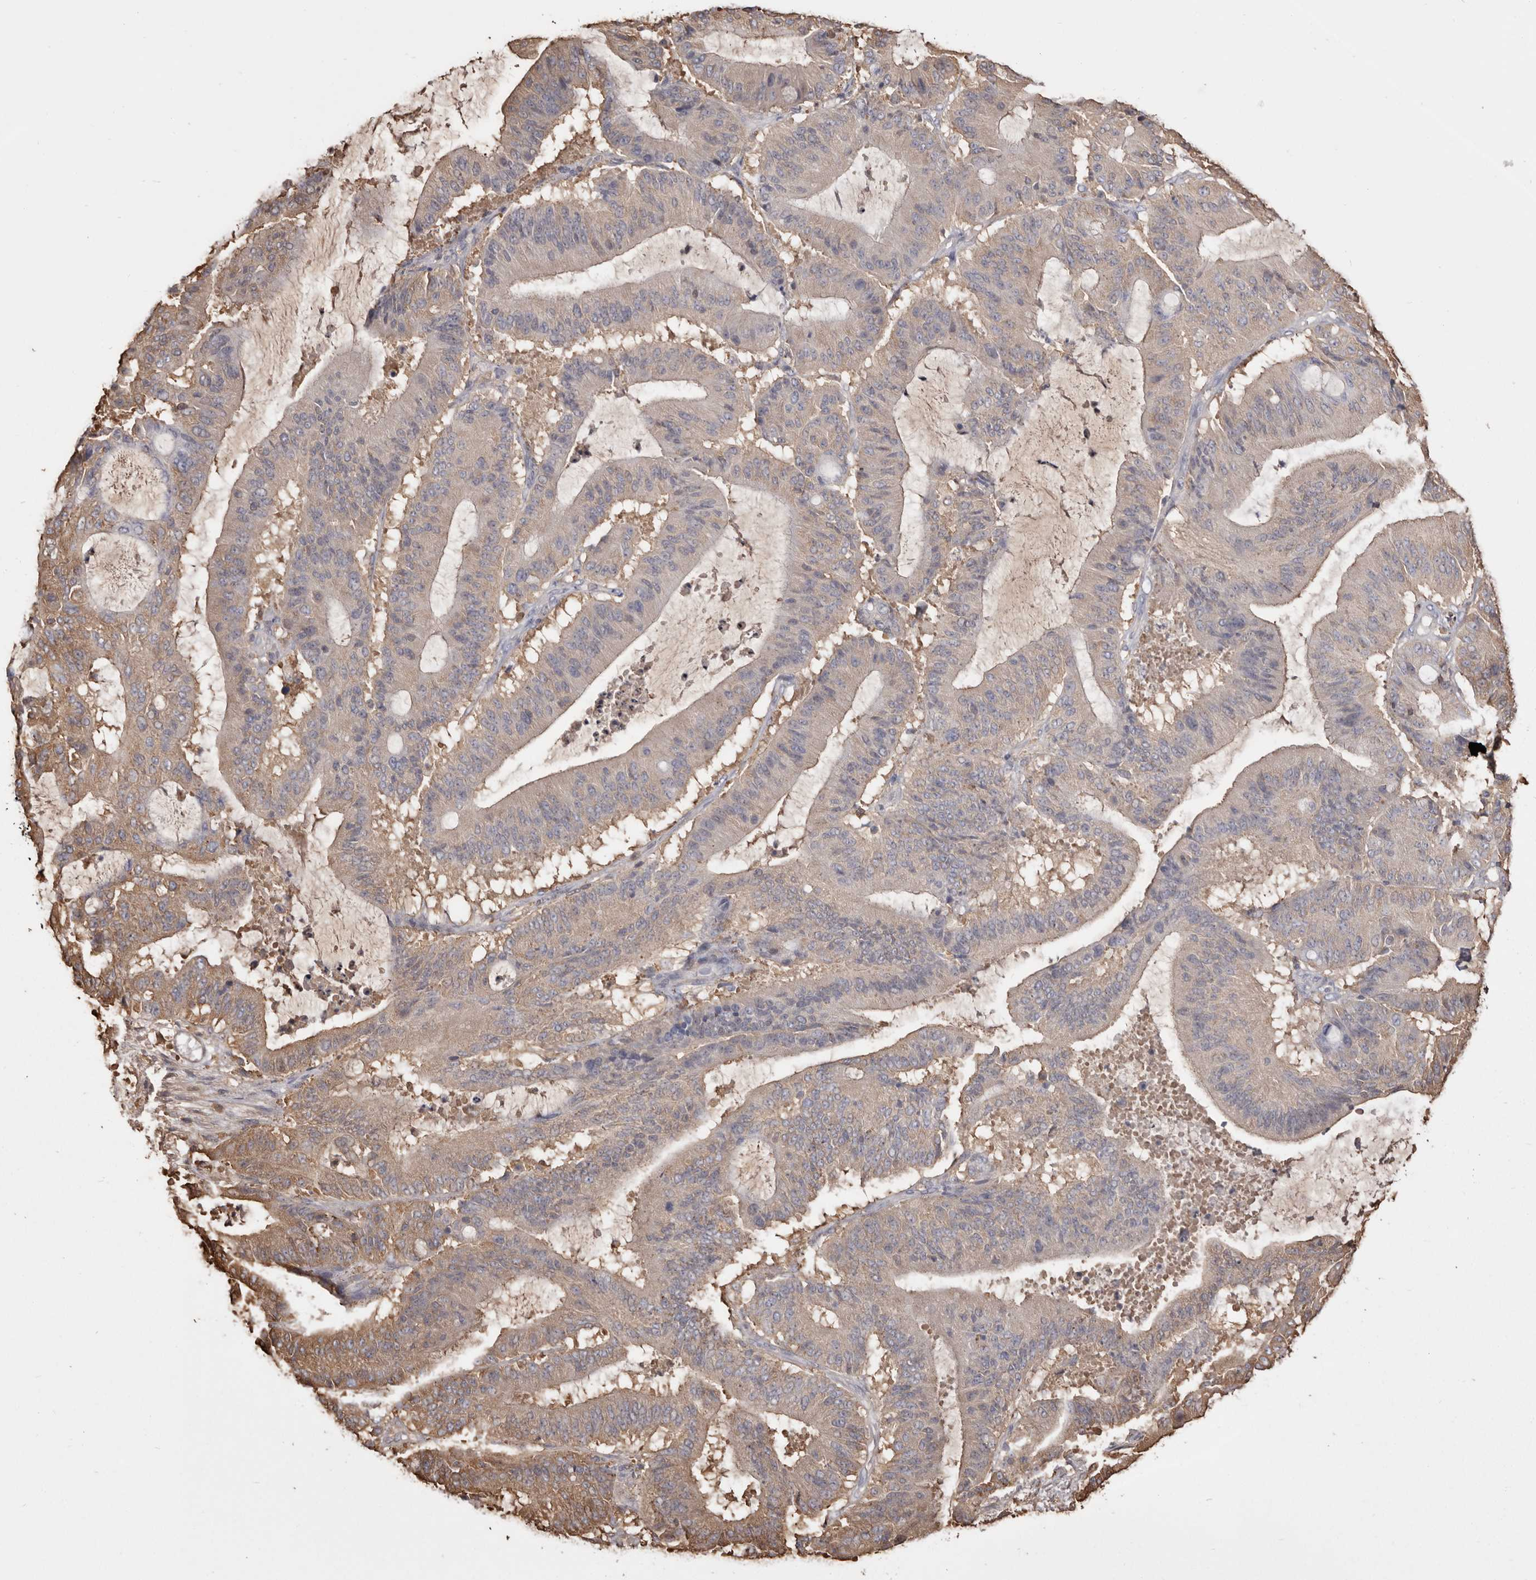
{"staining": {"intensity": "moderate", "quantity": "25%-75%", "location": "cytoplasmic/membranous"}, "tissue": "liver cancer", "cell_type": "Tumor cells", "image_type": "cancer", "snomed": [{"axis": "morphology", "description": "Normal tissue, NOS"}, {"axis": "morphology", "description": "Cholangiocarcinoma"}, {"axis": "topography", "description": "Liver"}, {"axis": "topography", "description": "Peripheral nerve tissue"}], "caption": "A brown stain highlights moderate cytoplasmic/membranous staining of a protein in human cholangiocarcinoma (liver) tumor cells.", "gene": "PKM", "patient": {"sex": "female", "age": 73}}